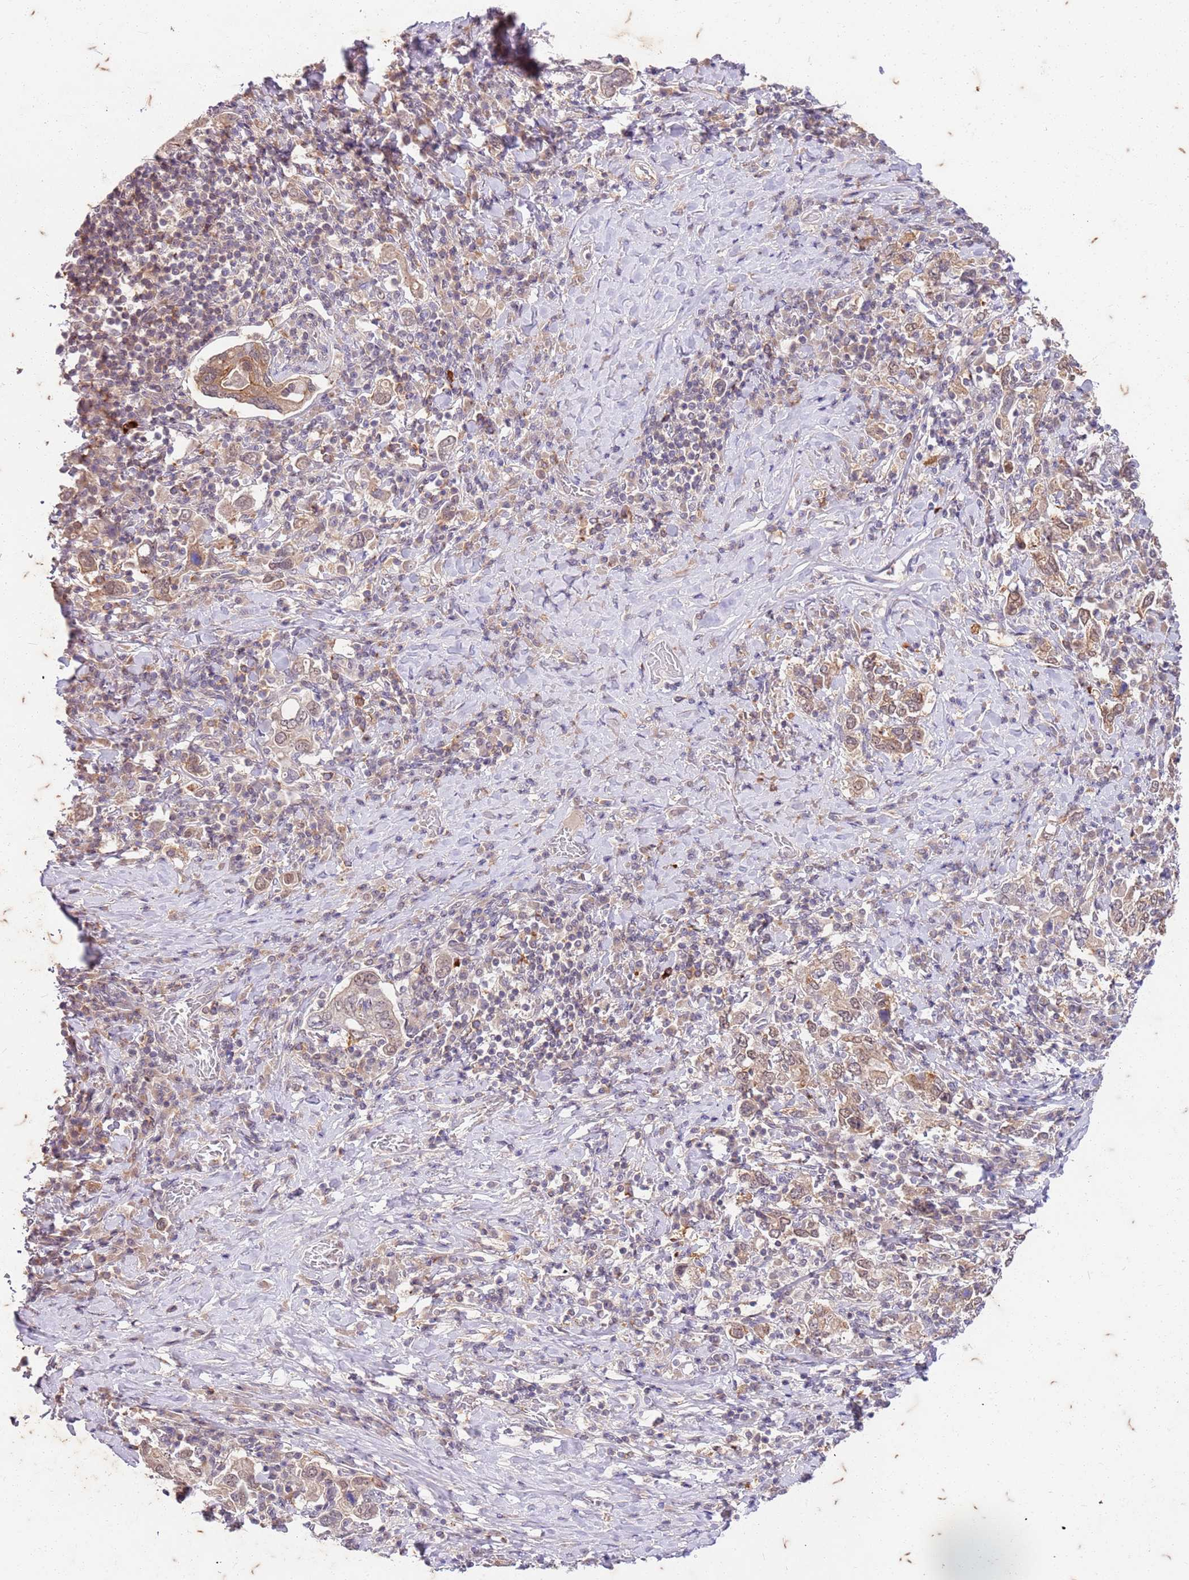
{"staining": {"intensity": "weak", "quantity": ">75%", "location": "cytoplasmic/membranous"}, "tissue": "stomach cancer", "cell_type": "Tumor cells", "image_type": "cancer", "snomed": [{"axis": "morphology", "description": "Adenocarcinoma, NOS"}, {"axis": "topography", "description": "Stomach, upper"}, {"axis": "topography", "description": "Stomach"}], "caption": "Brown immunohistochemical staining in human stomach cancer shows weak cytoplasmic/membranous positivity in approximately >75% of tumor cells.", "gene": "RAPGEF3", "patient": {"sex": "male", "age": 62}}